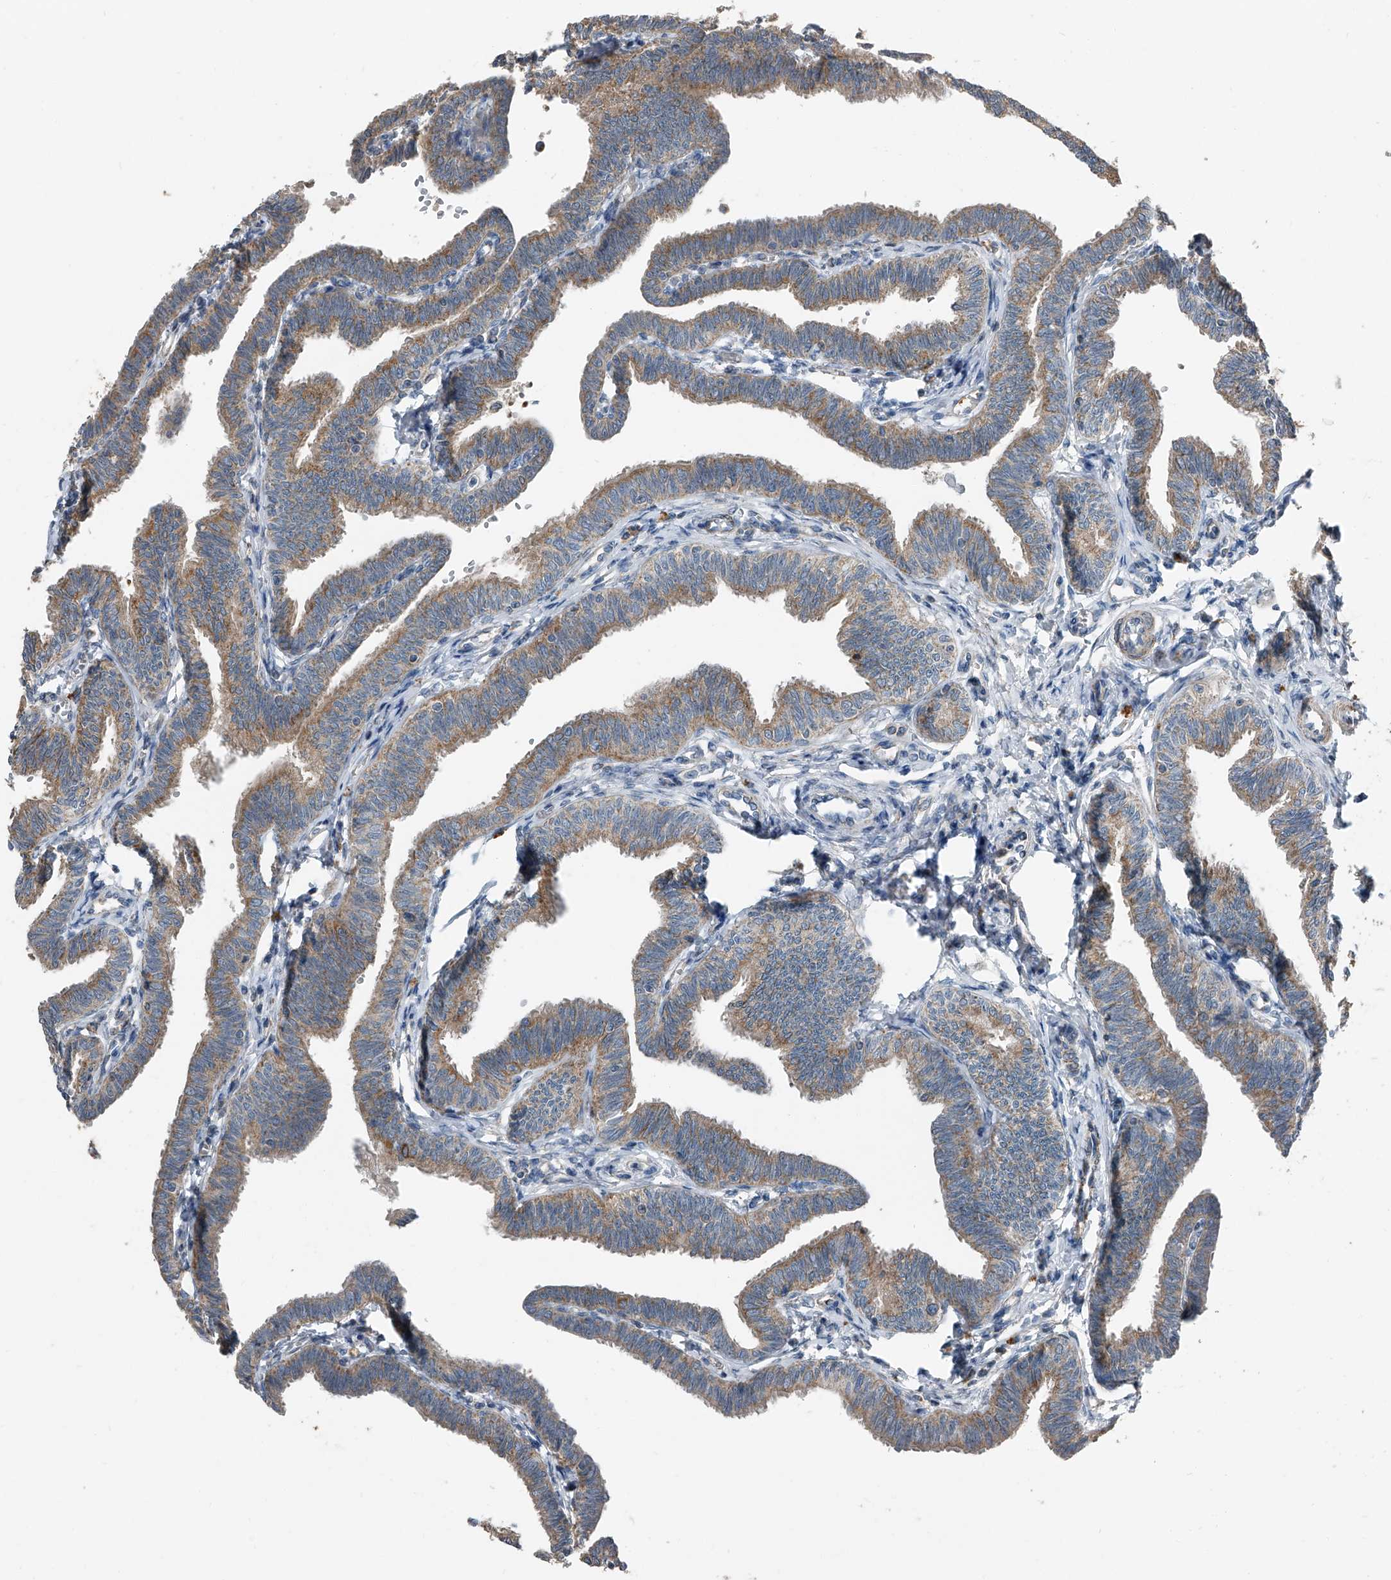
{"staining": {"intensity": "moderate", "quantity": ">75%", "location": "cytoplasmic/membranous"}, "tissue": "fallopian tube", "cell_type": "Glandular cells", "image_type": "normal", "snomed": [{"axis": "morphology", "description": "Normal tissue, NOS"}, {"axis": "topography", "description": "Fallopian tube"}, {"axis": "topography", "description": "Ovary"}], "caption": "This micrograph demonstrates benign fallopian tube stained with immunohistochemistry to label a protein in brown. The cytoplasmic/membranous of glandular cells show moderate positivity for the protein. Nuclei are counter-stained blue.", "gene": "CHRNA7", "patient": {"sex": "female", "age": 23}}